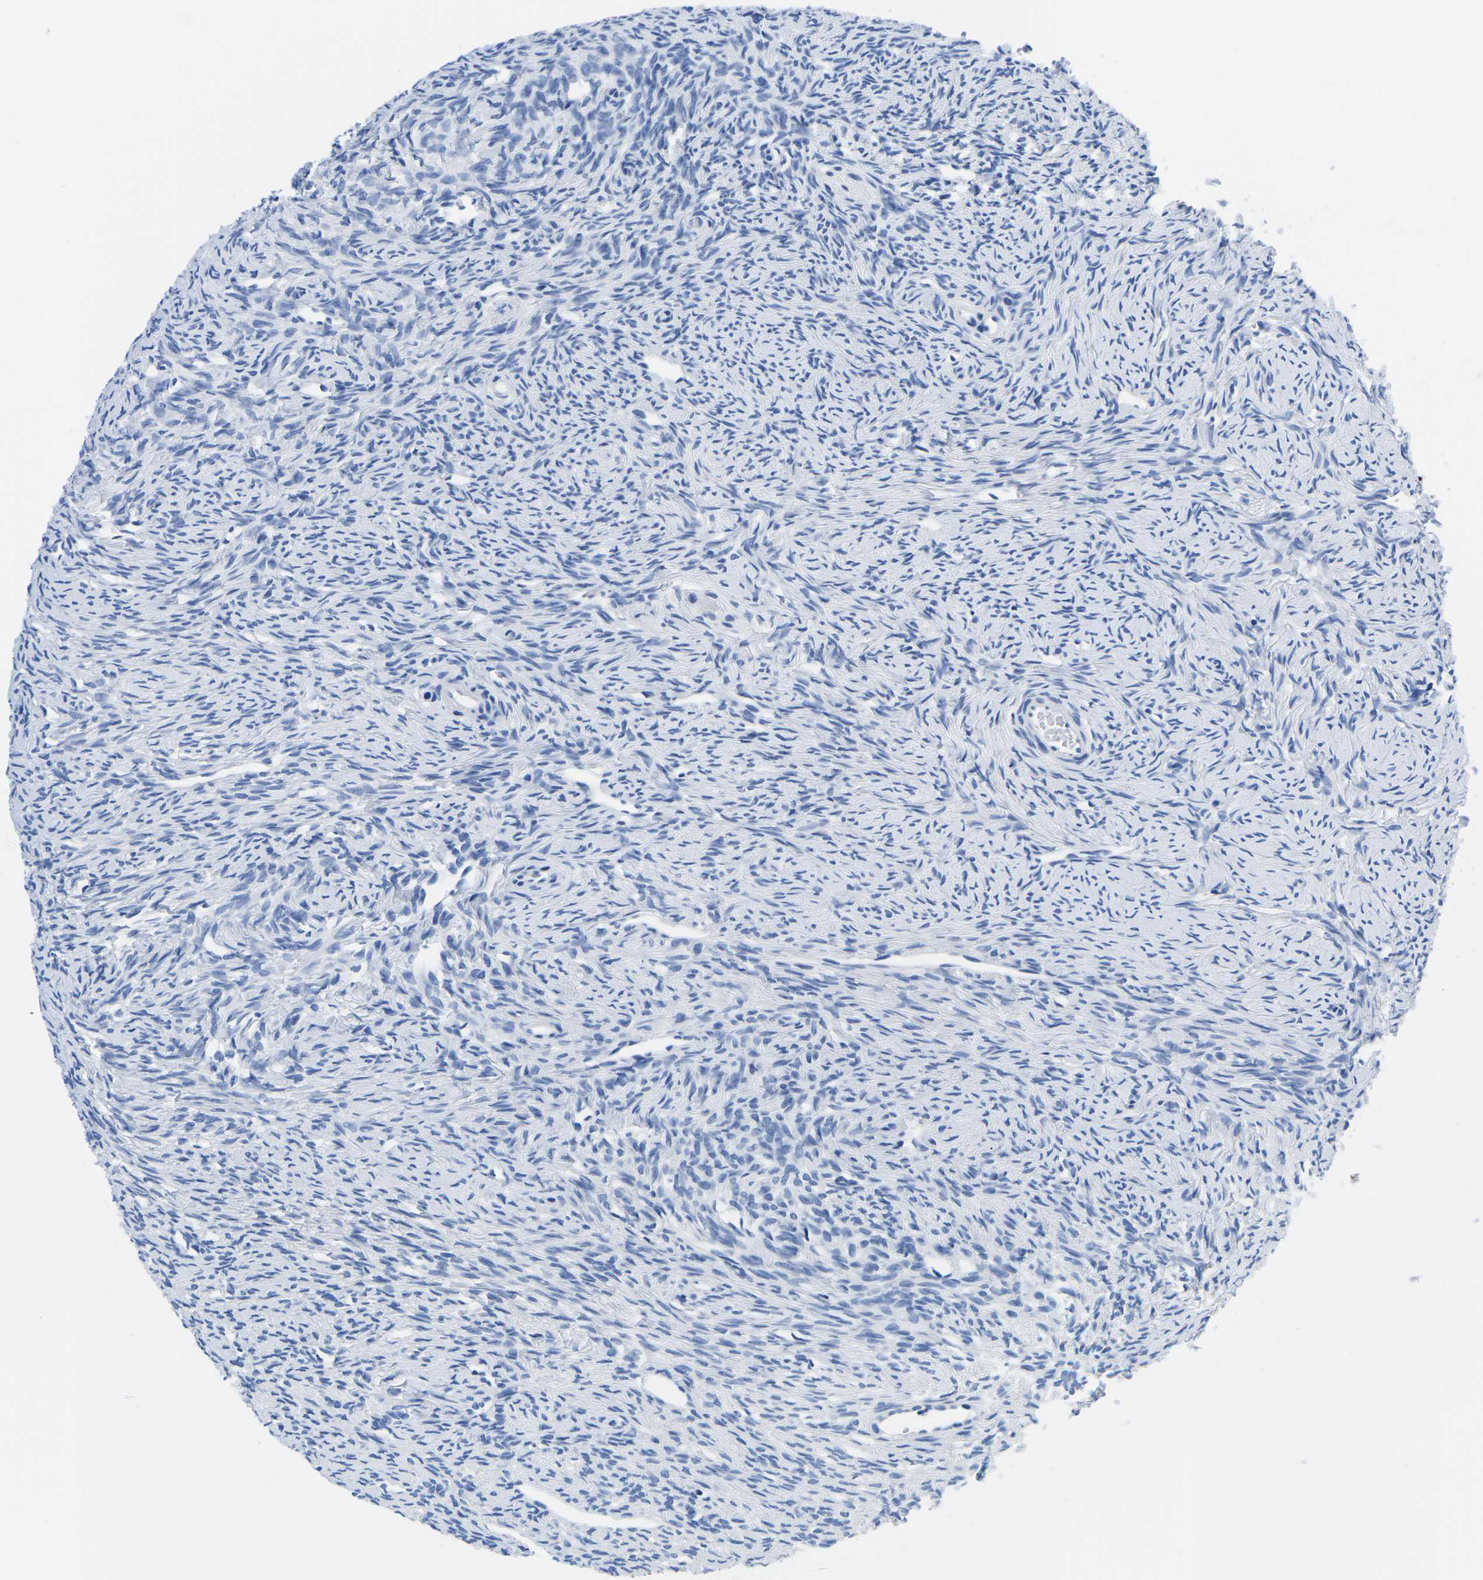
{"staining": {"intensity": "negative", "quantity": "none", "location": "none"}, "tissue": "ovary", "cell_type": "Follicle cells", "image_type": "normal", "snomed": [{"axis": "morphology", "description": "Normal tissue, NOS"}, {"axis": "topography", "description": "Ovary"}], "caption": "High power microscopy image of an IHC image of normal ovary, revealing no significant positivity in follicle cells. (Stains: DAB (3,3'-diaminobenzidine) immunohistochemistry (IHC) with hematoxylin counter stain, Microscopy: brightfield microscopy at high magnification).", "gene": "CYP1A2", "patient": {"sex": "female", "age": 33}}